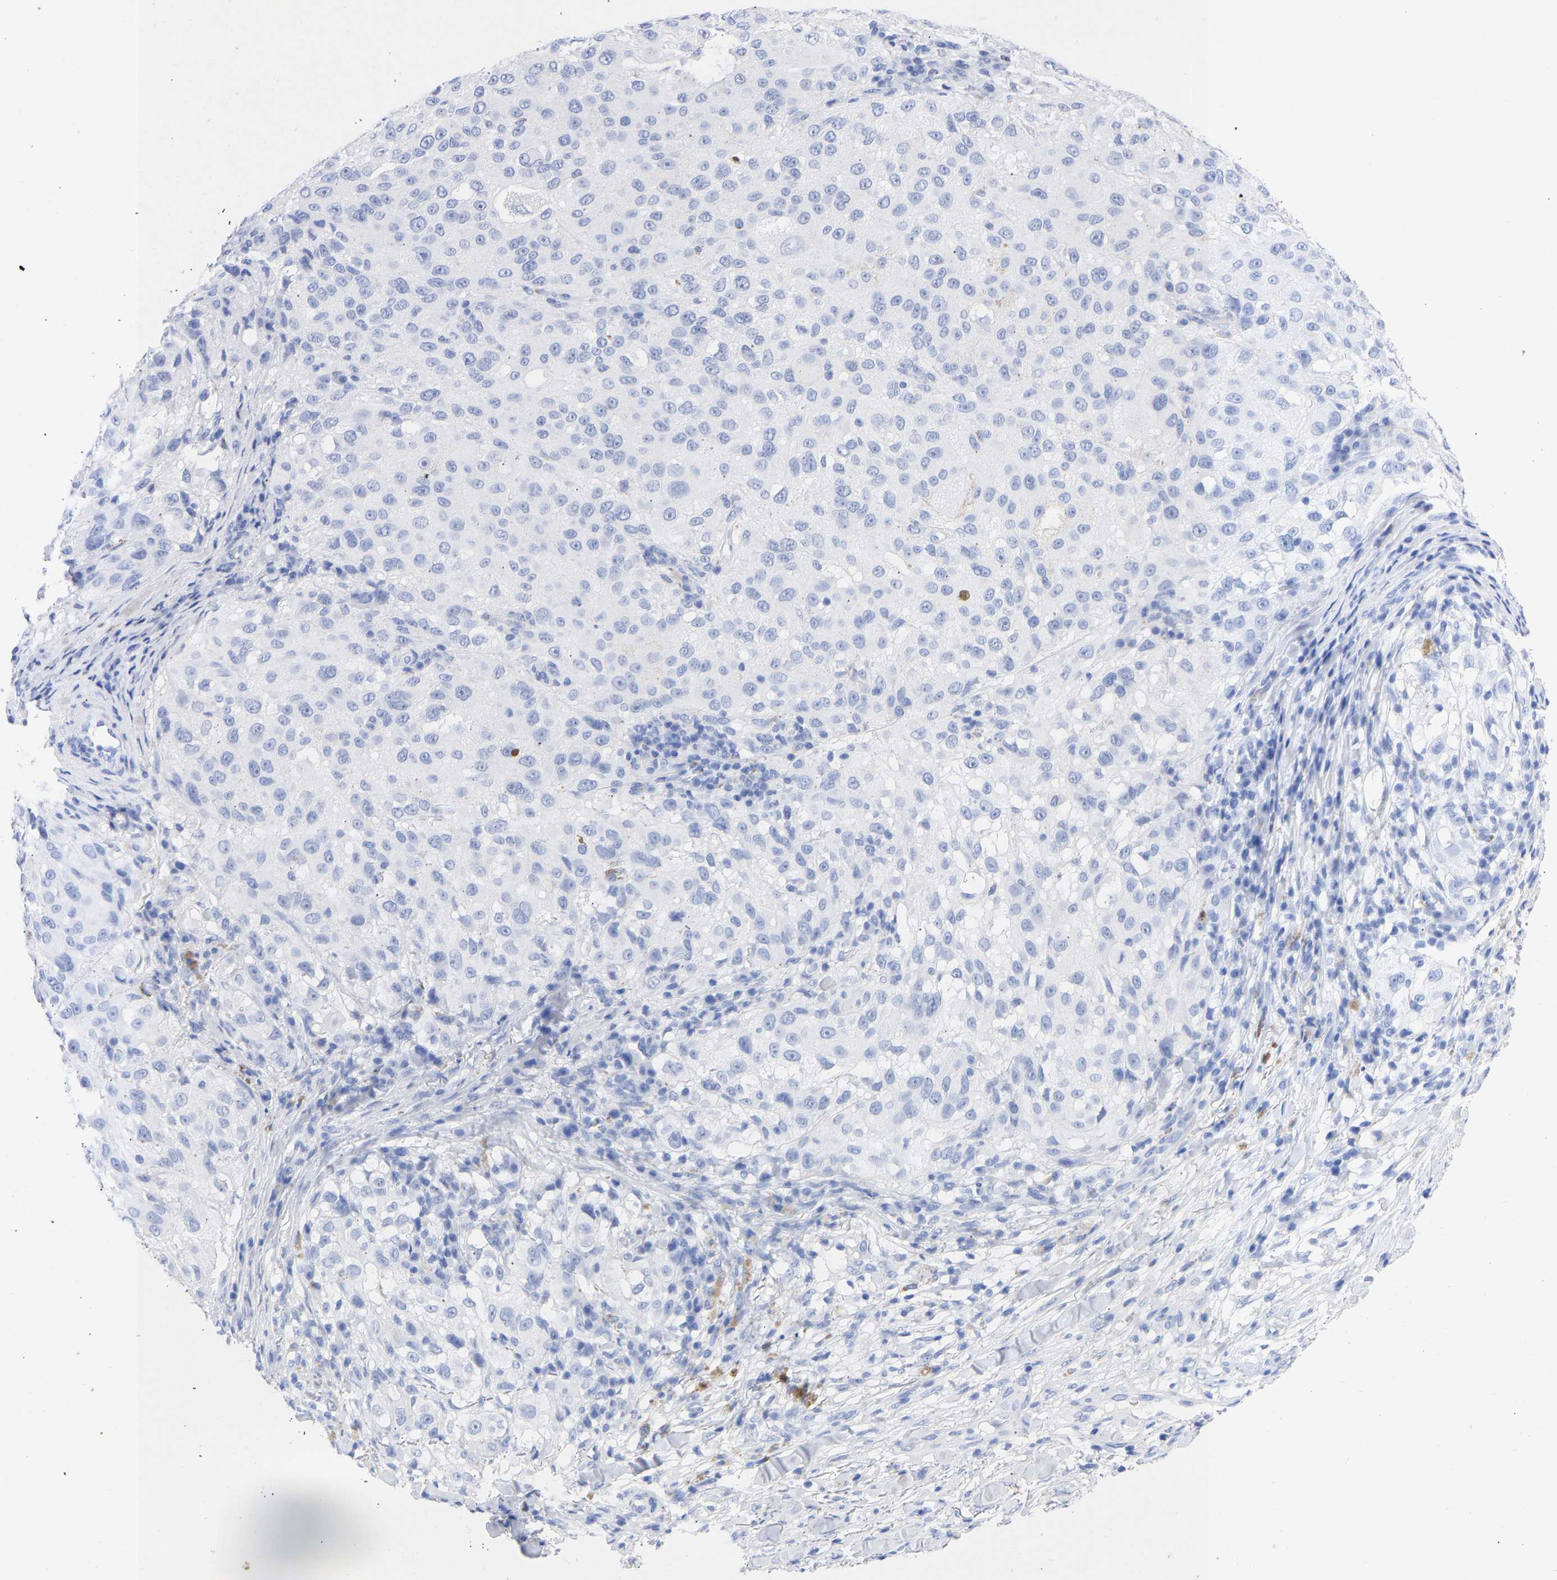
{"staining": {"intensity": "negative", "quantity": "none", "location": "none"}, "tissue": "melanoma", "cell_type": "Tumor cells", "image_type": "cancer", "snomed": [{"axis": "morphology", "description": "Necrosis, NOS"}, {"axis": "morphology", "description": "Malignant melanoma, NOS"}, {"axis": "topography", "description": "Skin"}], "caption": "An image of malignant melanoma stained for a protein demonstrates no brown staining in tumor cells.", "gene": "KRT1", "patient": {"sex": "female", "age": 87}}